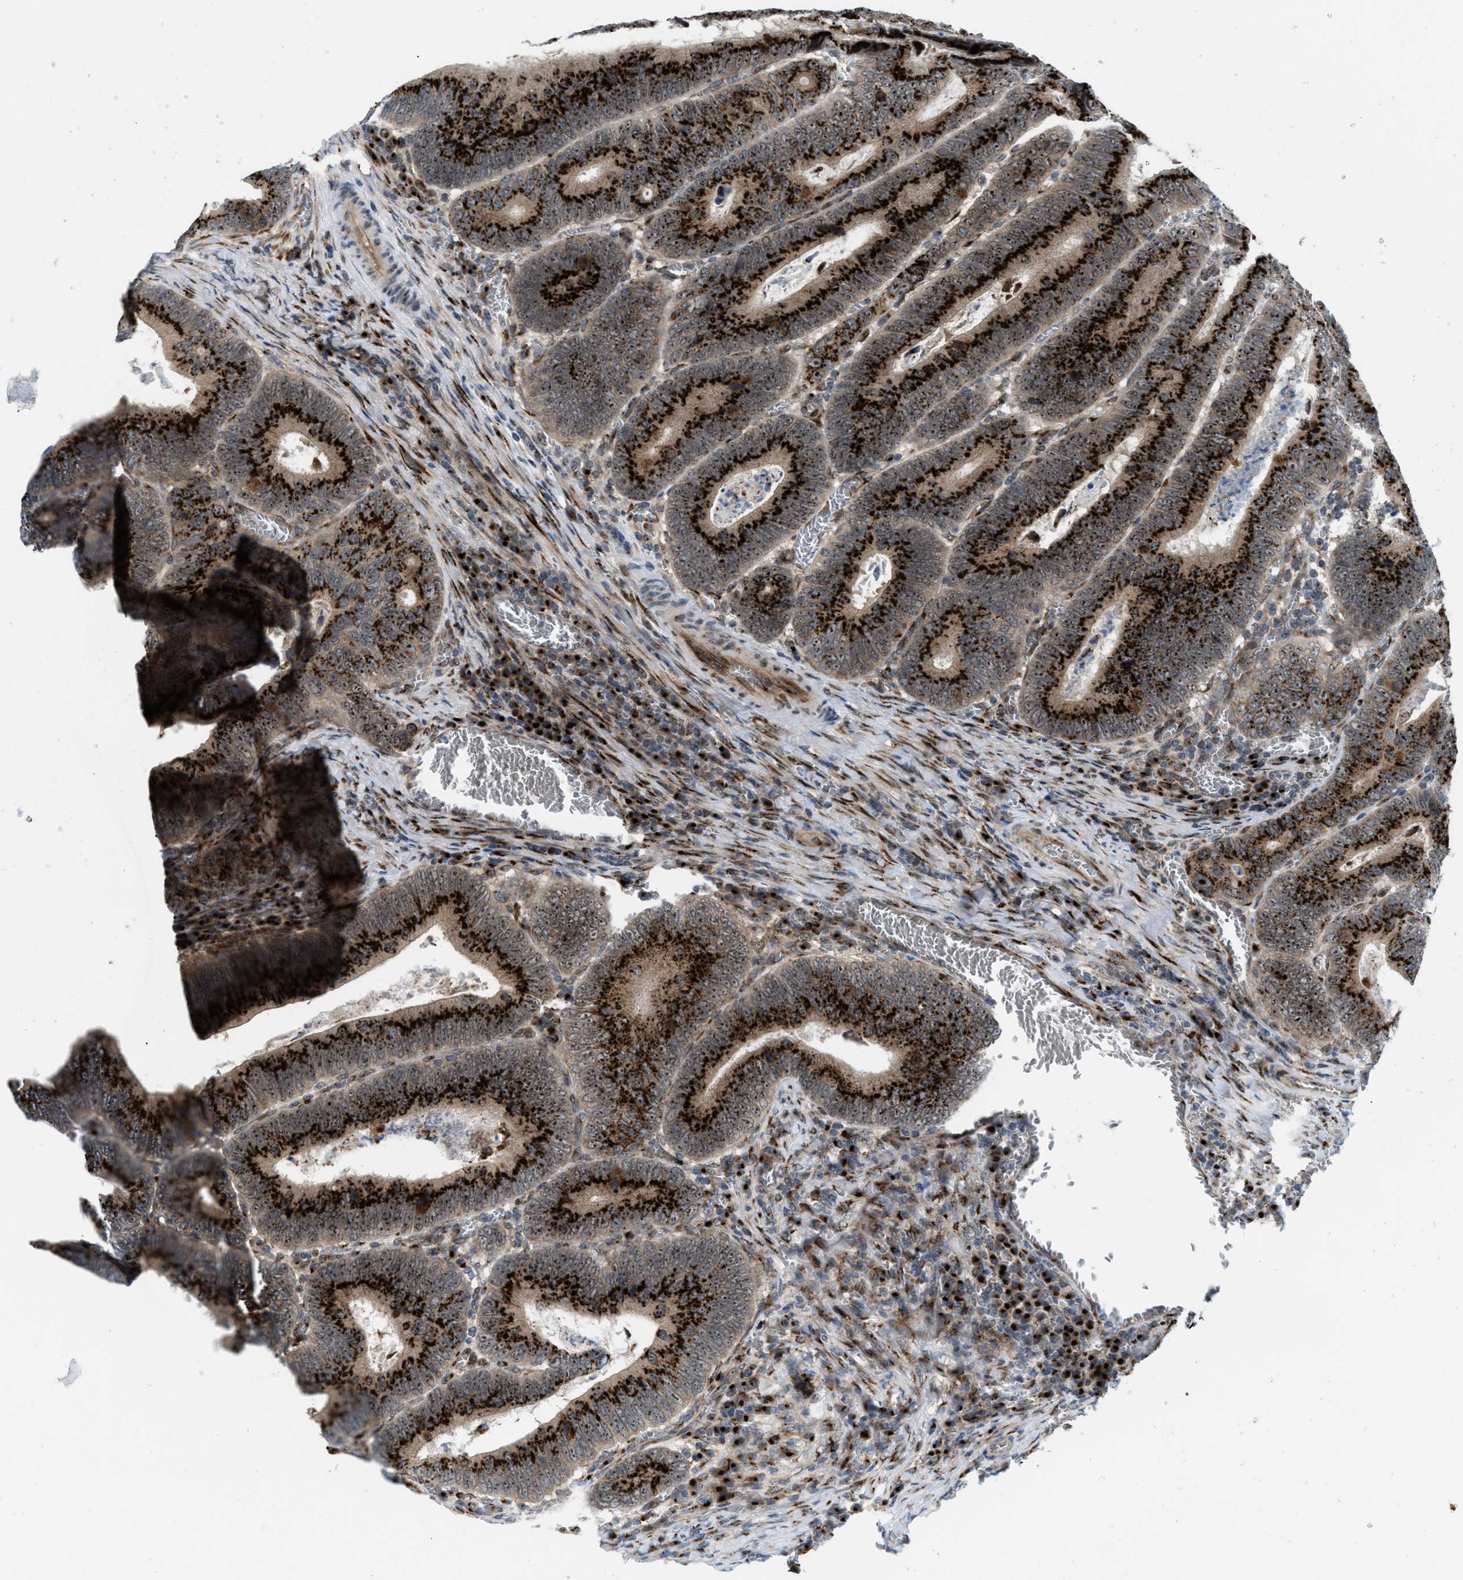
{"staining": {"intensity": "strong", "quantity": ">75%", "location": "cytoplasmic/membranous"}, "tissue": "colorectal cancer", "cell_type": "Tumor cells", "image_type": "cancer", "snomed": [{"axis": "morphology", "description": "Inflammation, NOS"}, {"axis": "morphology", "description": "Adenocarcinoma, NOS"}, {"axis": "topography", "description": "Colon"}], "caption": "Immunohistochemical staining of adenocarcinoma (colorectal) displays high levels of strong cytoplasmic/membranous protein staining in approximately >75% of tumor cells. Nuclei are stained in blue.", "gene": "SLC38A10", "patient": {"sex": "male", "age": 72}}